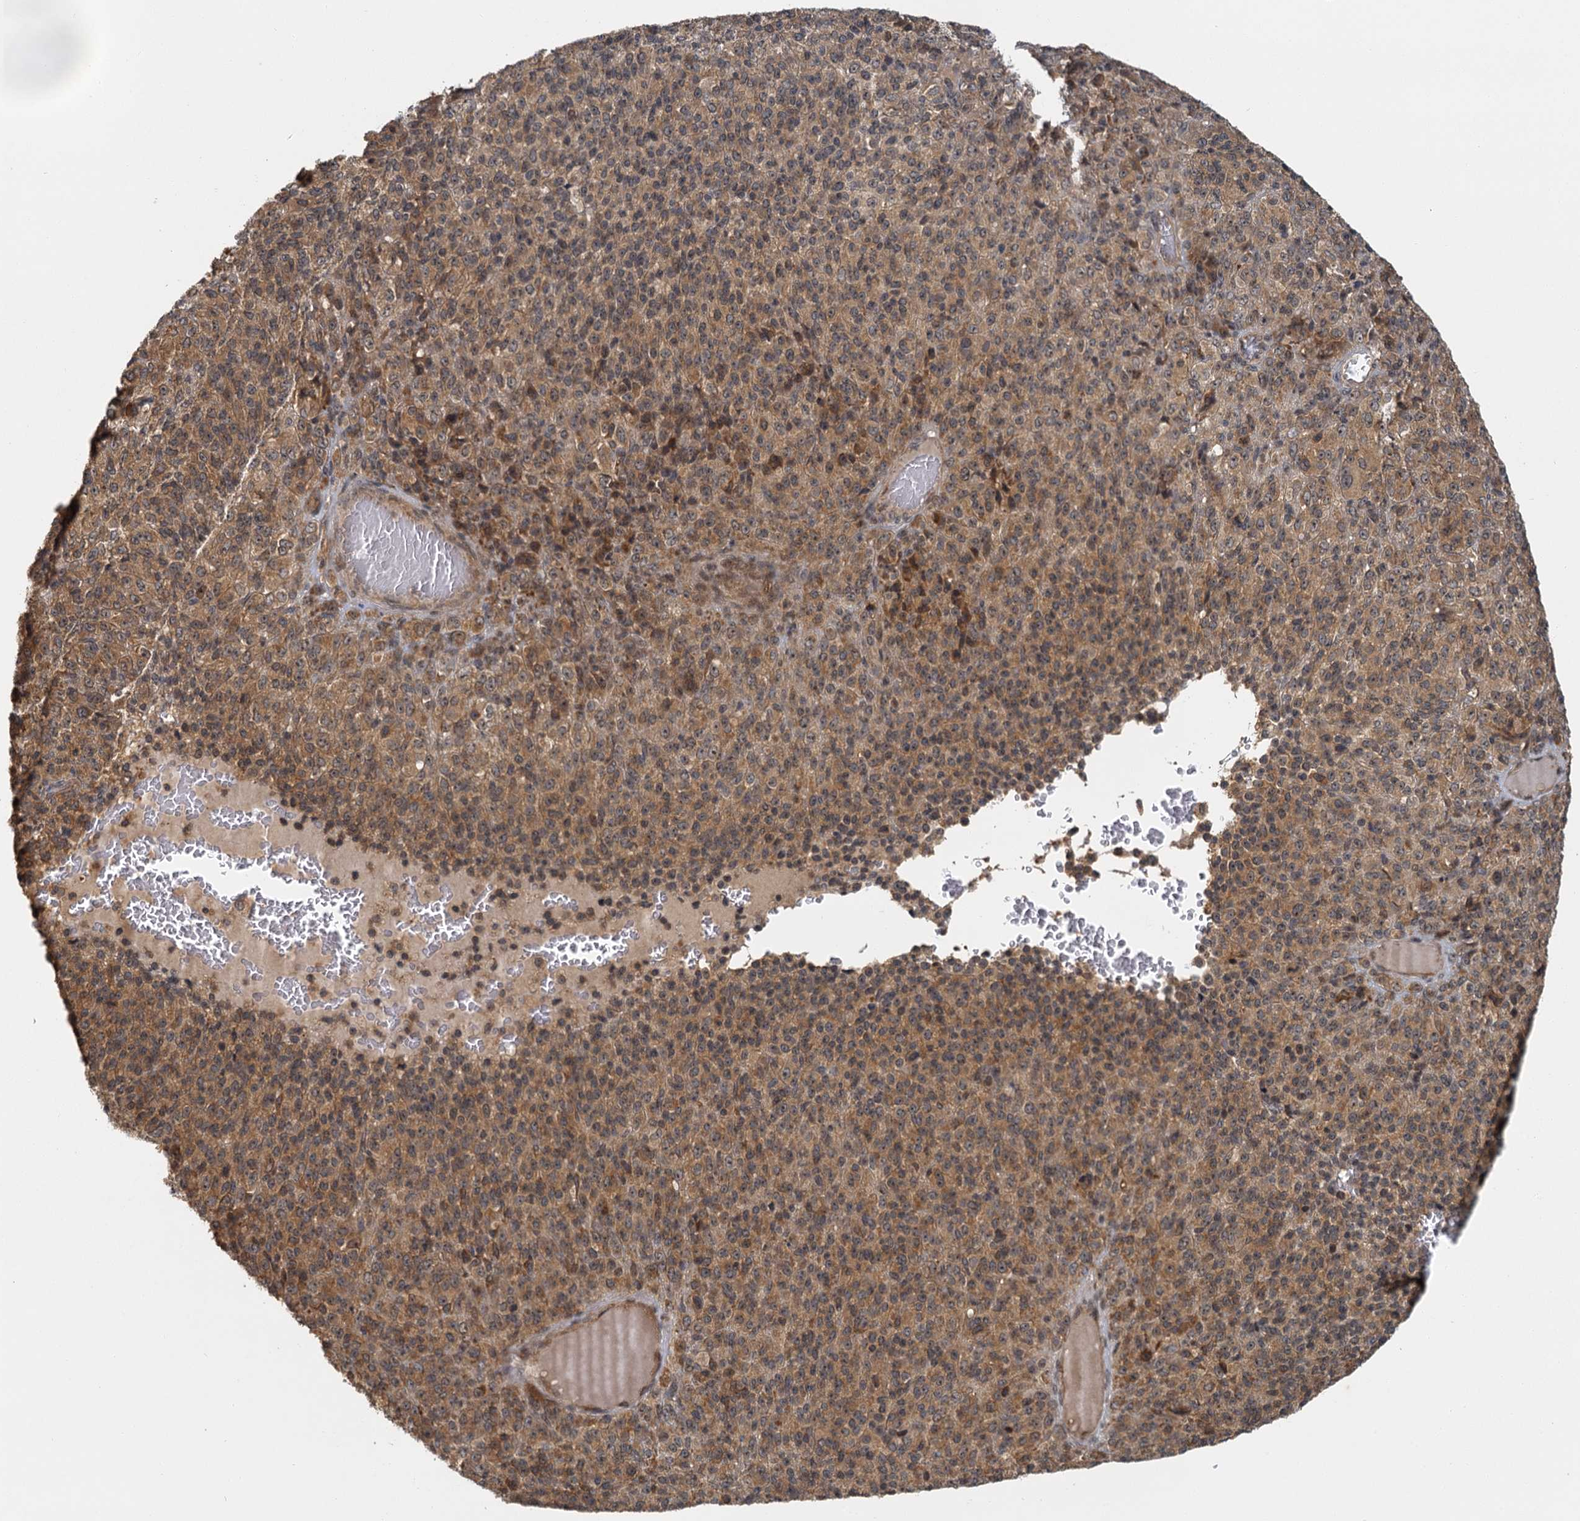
{"staining": {"intensity": "moderate", "quantity": ">75%", "location": "cytoplasmic/membranous"}, "tissue": "melanoma", "cell_type": "Tumor cells", "image_type": "cancer", "snomed": [{"axis": "morphology", "description": "Malignant melanoma, Metastatic site"}, {"axis": "topography", "description": "Brain"}], "caption": "Immunohistochemical staining of malignant melanoma (metastatic site) demonstrates medium levels of moderate cytoplasmic/membranous protein staining in about >75% of tumor cells.", "gene": "ZNF549", "patient": {"sex": "female", "age": 56}}